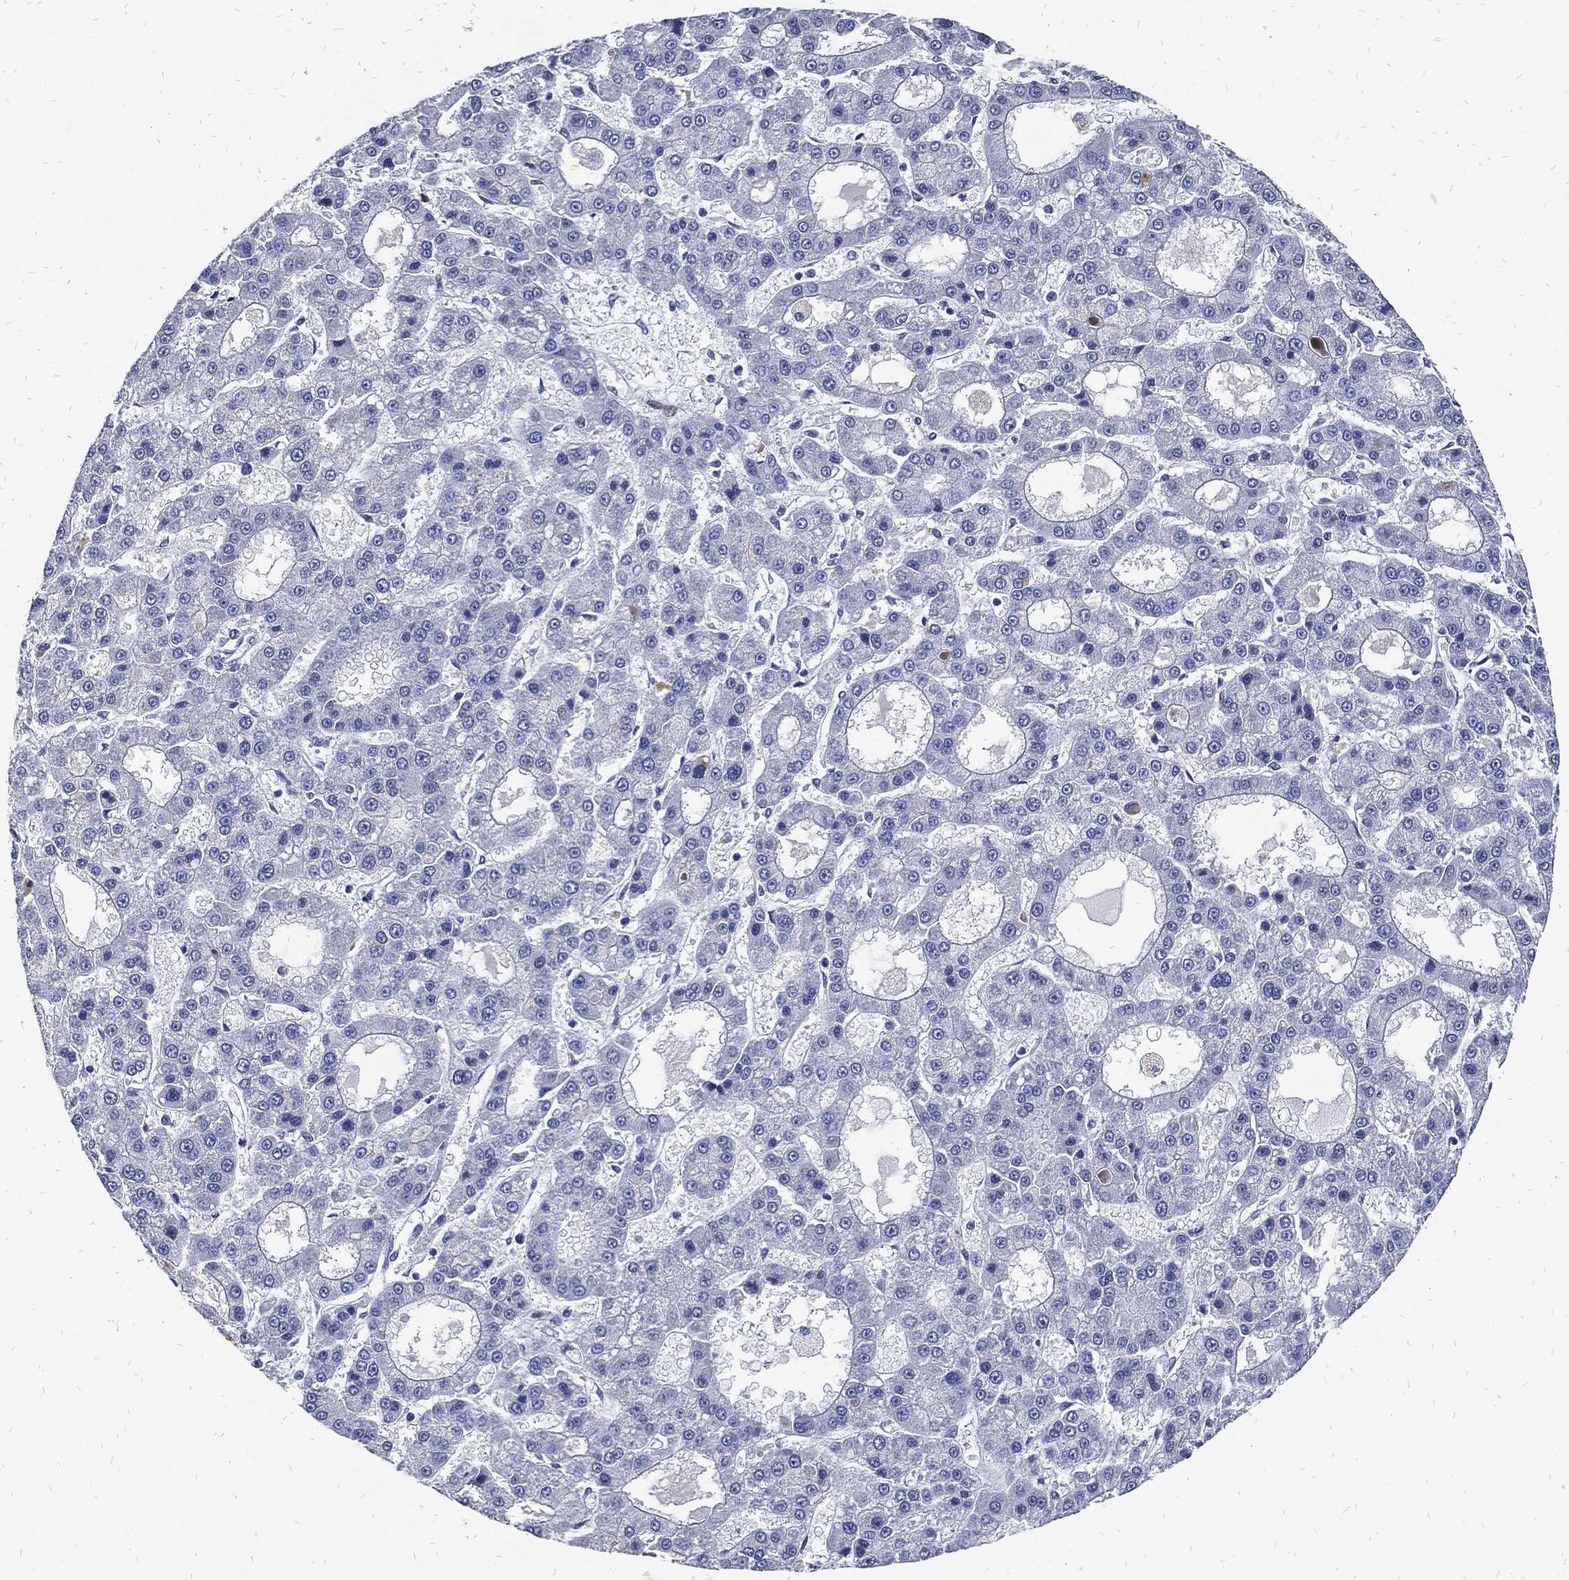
{"staining": {"intensity": "negative", "quantity": "none", "location": "none"}, "tissue": "liver cancer", "cell_type": "Tumor cells", "image_type": "cancer", "snomed": [{"axis": "morphology", "description": "Carcinoma, Hepatocellular, NOS"}, {"axis": "topography", "description": "Liver"}], "caption": "Micrograph shows no significant protein staining in tumor cells of liver cancer.", "gene": "JUN", "patient": {"sex": "male", "age": 70}}